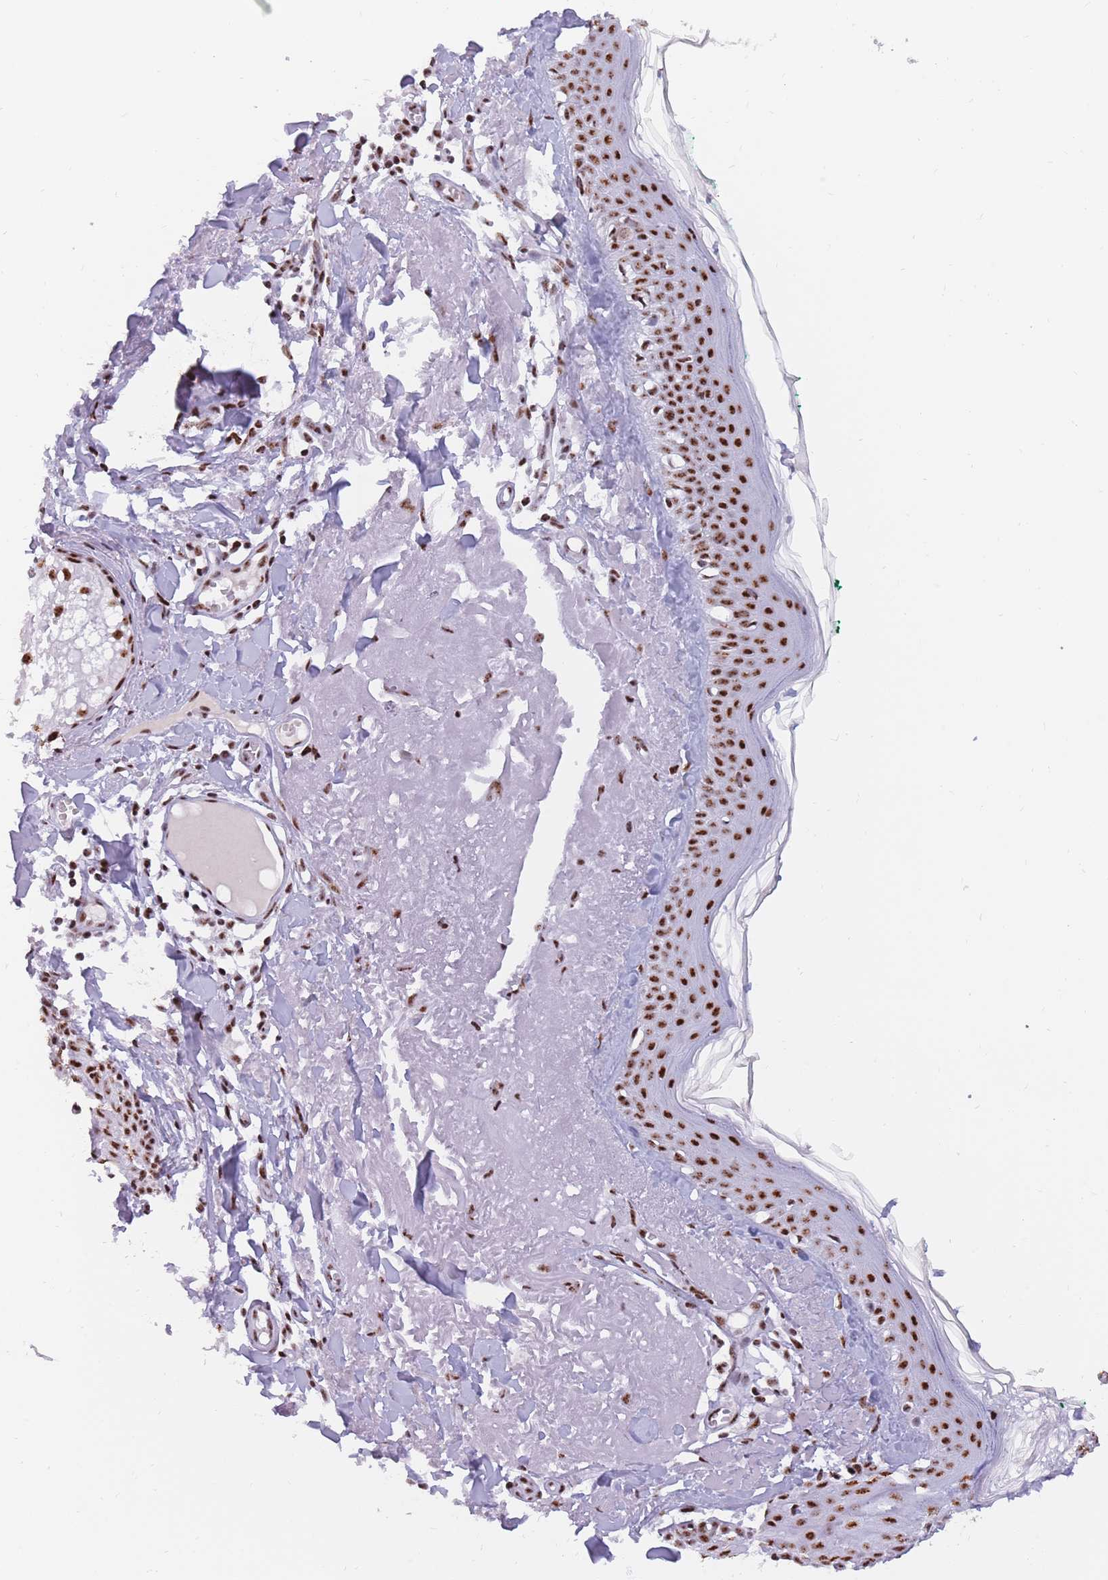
{"staining": {"intensity": "strong", "quantity": ">75%", "location": "nuclear"}, "tissue": "skin", "cell_type": "Fibroblasts", "image_type": "normal", "snomed": [{"axis": "morphology", "description": "Normal tissue, NOS"}, {"axis": "morphology", "description": "Malignant melanoma, NOS"}, {"axis": "topography", "description": "Skin"}], "caption": "An image showing strong nuclear staining in about >75% of fibroblasts in unremarkable skin, as visualized by brown immunohistochemical staining.", "gene": "TMEM35B", "patient": {"sex": "male", "age": 80}}